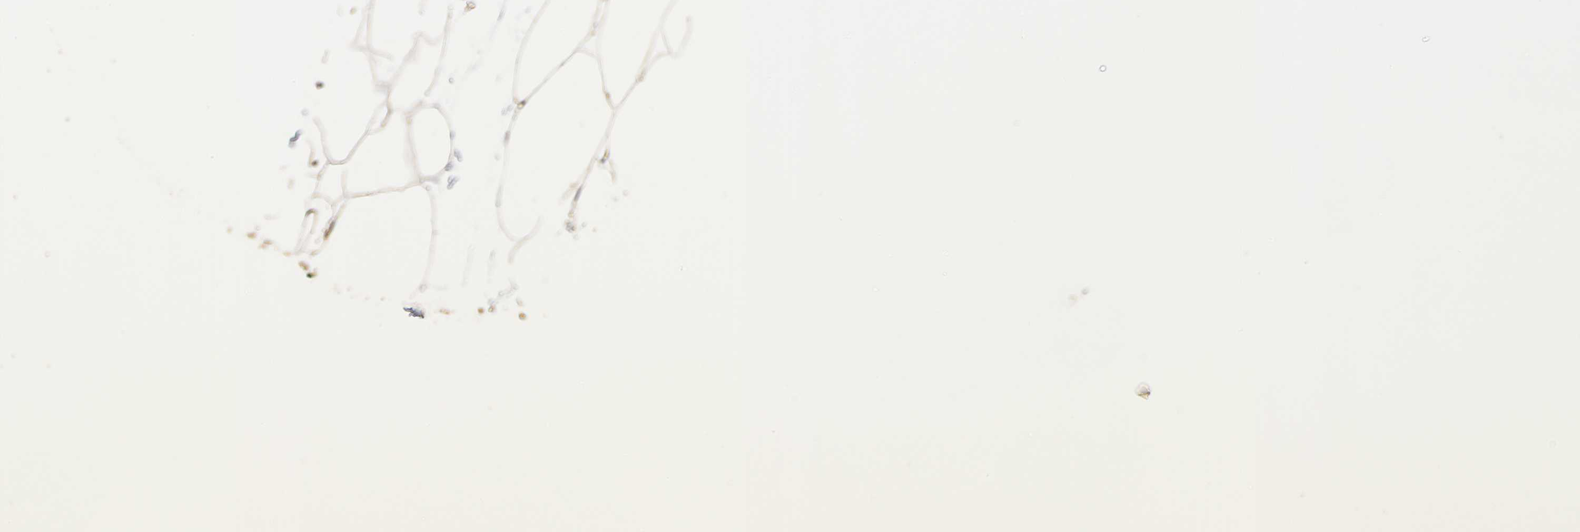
{"staining": {"intensity": "moderate", "quantity": ">75%", "location": "cytoplasmic/membranous,nuclear"}, "tissue": "adipose tissue", "cell_type": "Adipocytes", "image_type": "normal", "snomed": [{"axis": "morphology", "description": "Normal tissue, NOS"}, {"axis": "morphology", "description": "Duct carcinoma"}, {"axis": "topography", "description": "Breast"}, {"axis": "topography", "description": "Adipose tissue"}], "caption": "High-power microscopy captured an immunohistochemistry photomicrograph of normal adipose tissue, revealing moderate cytoplasmic/membranous,nuclear staining in about >75% of adipocytes. The protein of interest is shown in brown color, while the nuclei are stained blue.", "gene": "PKN1", "patient": {"sex": "female", "age": 37}}